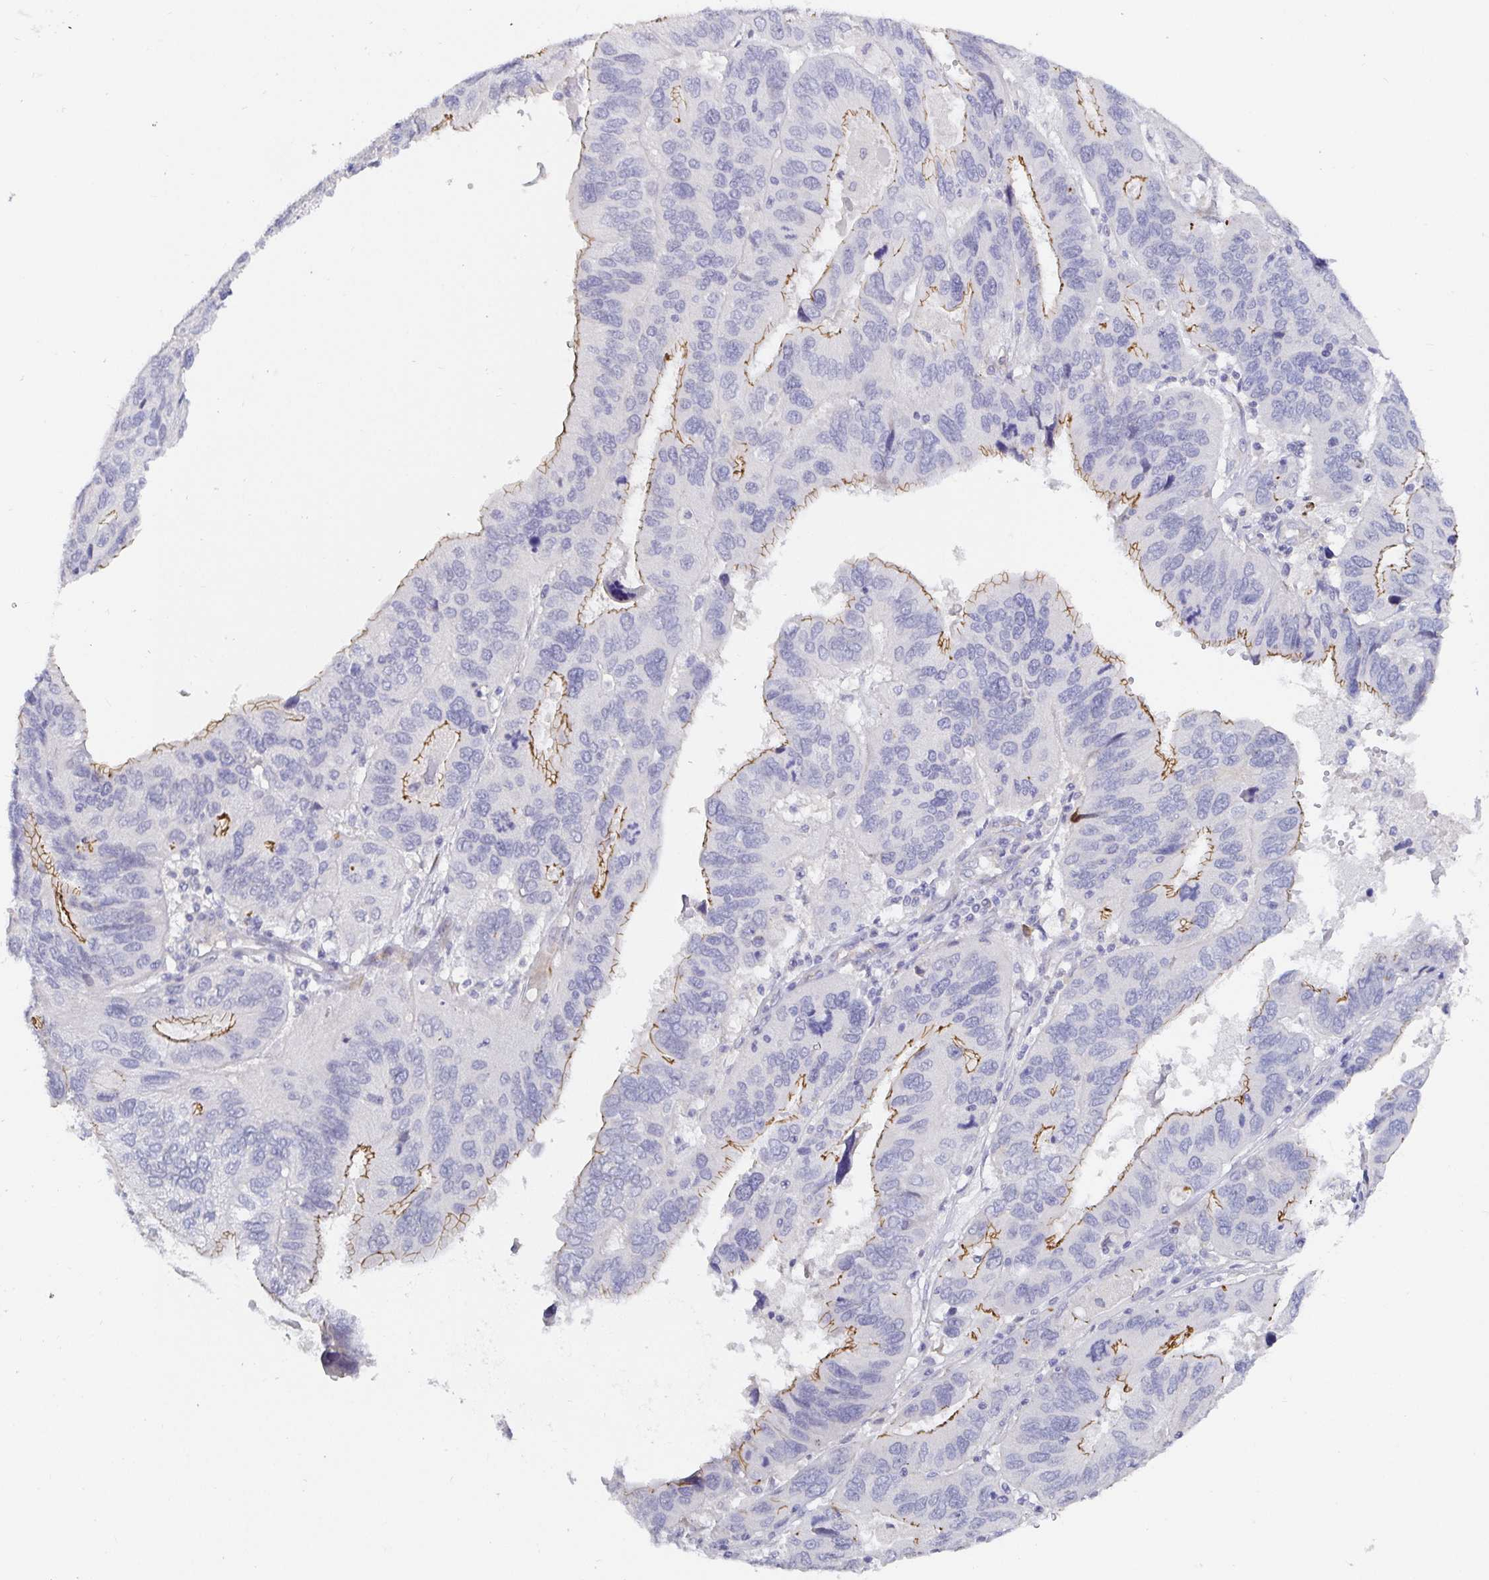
{"staining": {"intensity": "moderate", "quantity": "25%-75%", "location": "cytoplasmic/membranous"}, "tissue": "ovarian cancer", "cell_type": "Tumor cells", "image_type": "cancer", "snomed": [{"axis": "morphology", "description": "Cystadenocarcinoma, serous, NOS"}, {"axis": "topography", "description": "Ovary"}], "caption": "IHC staining of serous cystadenocarcinoma (ovarian), which shows medium levels of moderate cytoplasmic/membranous expression in about 25%-75% of tumor cells indicating moderate cytoplasmic/membranous protein staining. The staining was performed using DAB (brown) for protein detection and nuclei were counterstained in hematoxylin (blue).", "gene": "PDX1", "patient": {"sex": "female", "age": 79}}